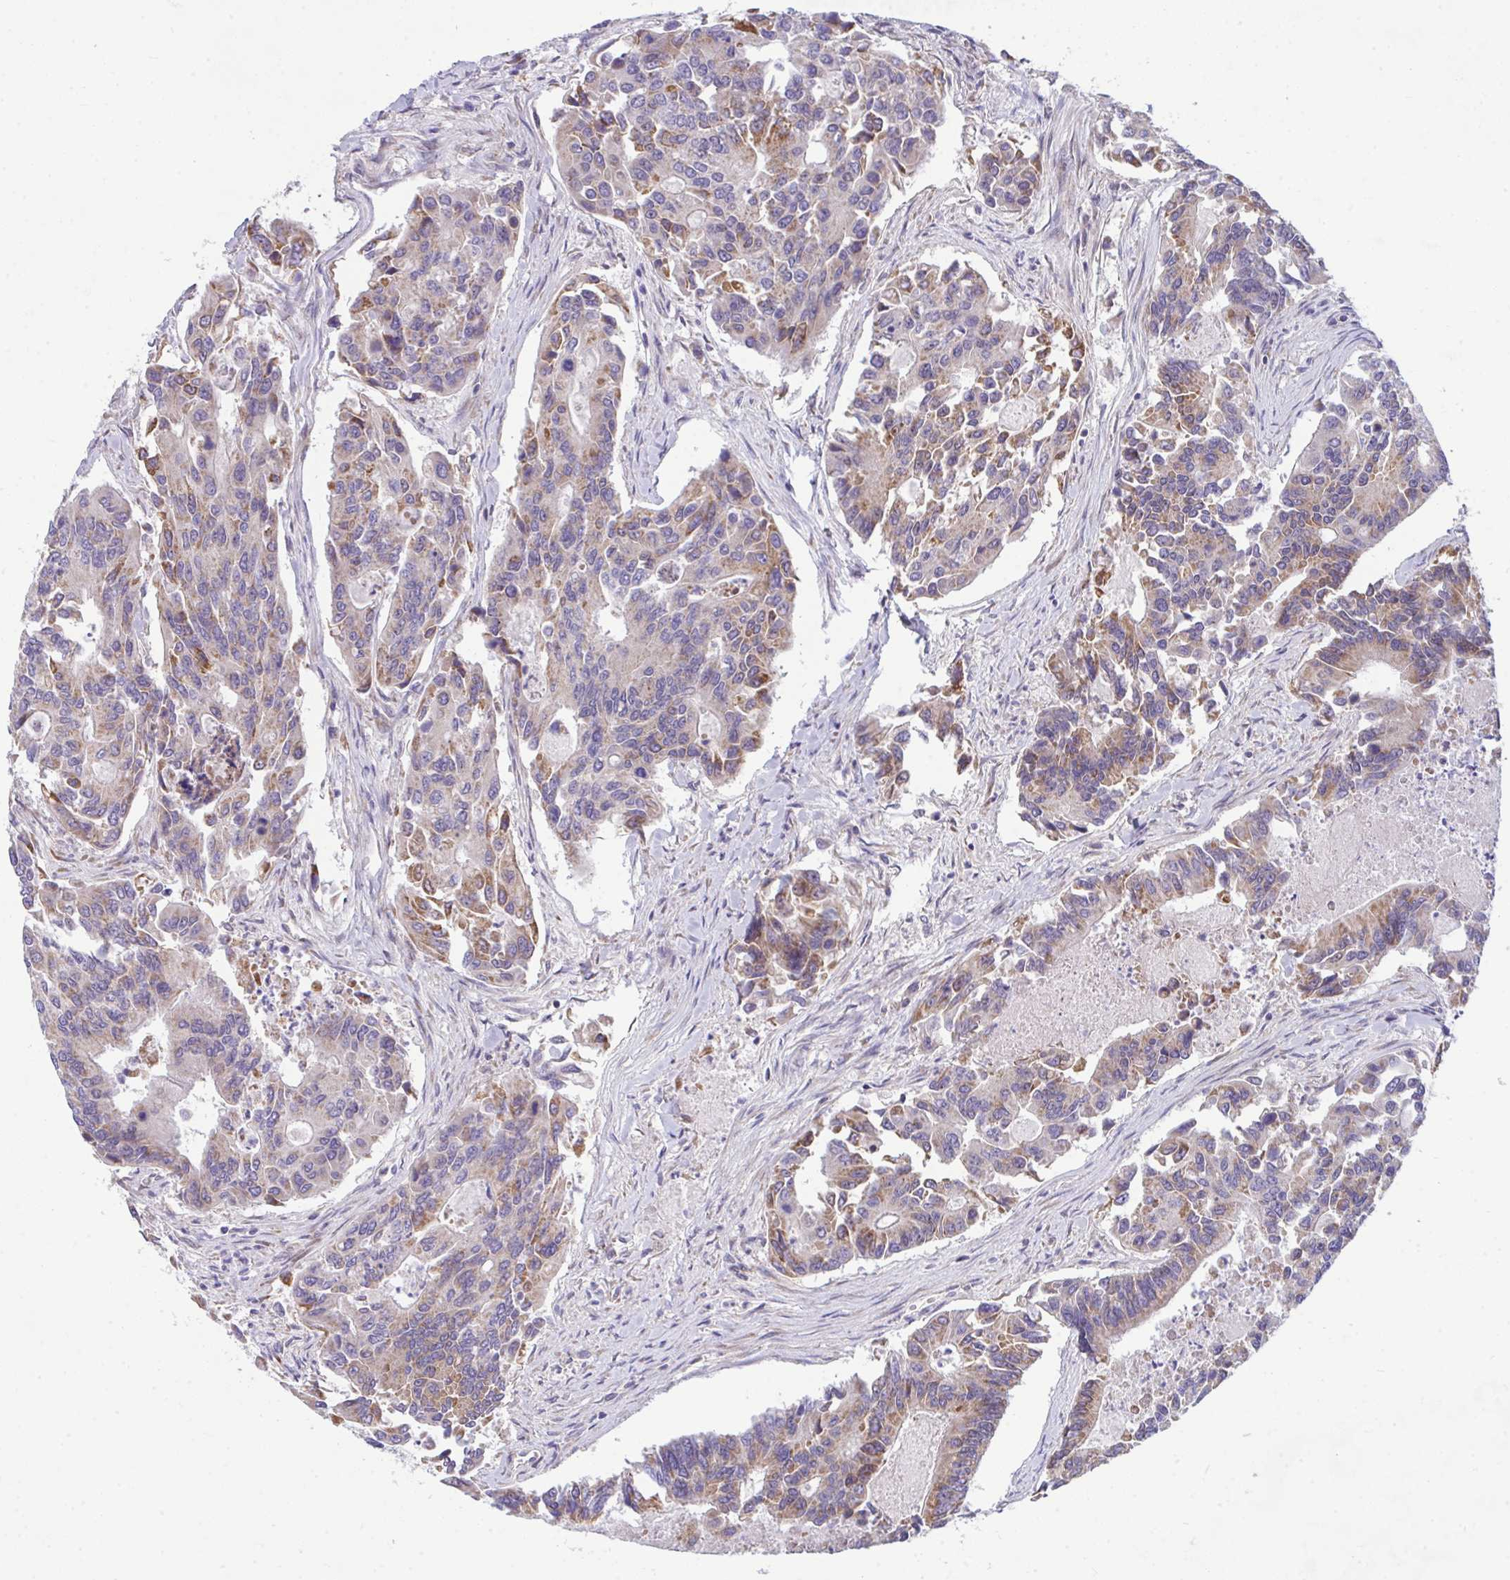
{"staining": {"intensity": "moderate", "quantity": "25%-75%", "location": "cytoplasmic/membranous"}, "tissue": "colorectal cancer", "cell_type": "Tumor cells", "image_type": "cancer", "snomed": [{"axis": "morphology", "description": "Adenocarcinoma, NOS"}, {"axis": "topography", "description": "Colon"}], "caption": "About 25%-75% of tumor cells in human colorectal cancer (adenocarcinoma) reveal moderate cytoplasmic/membranous protein positivity as visualized by brown immunohistochemical staining.", "gene": "CEP63", "patient": {"sex": "female", "age": 67}}